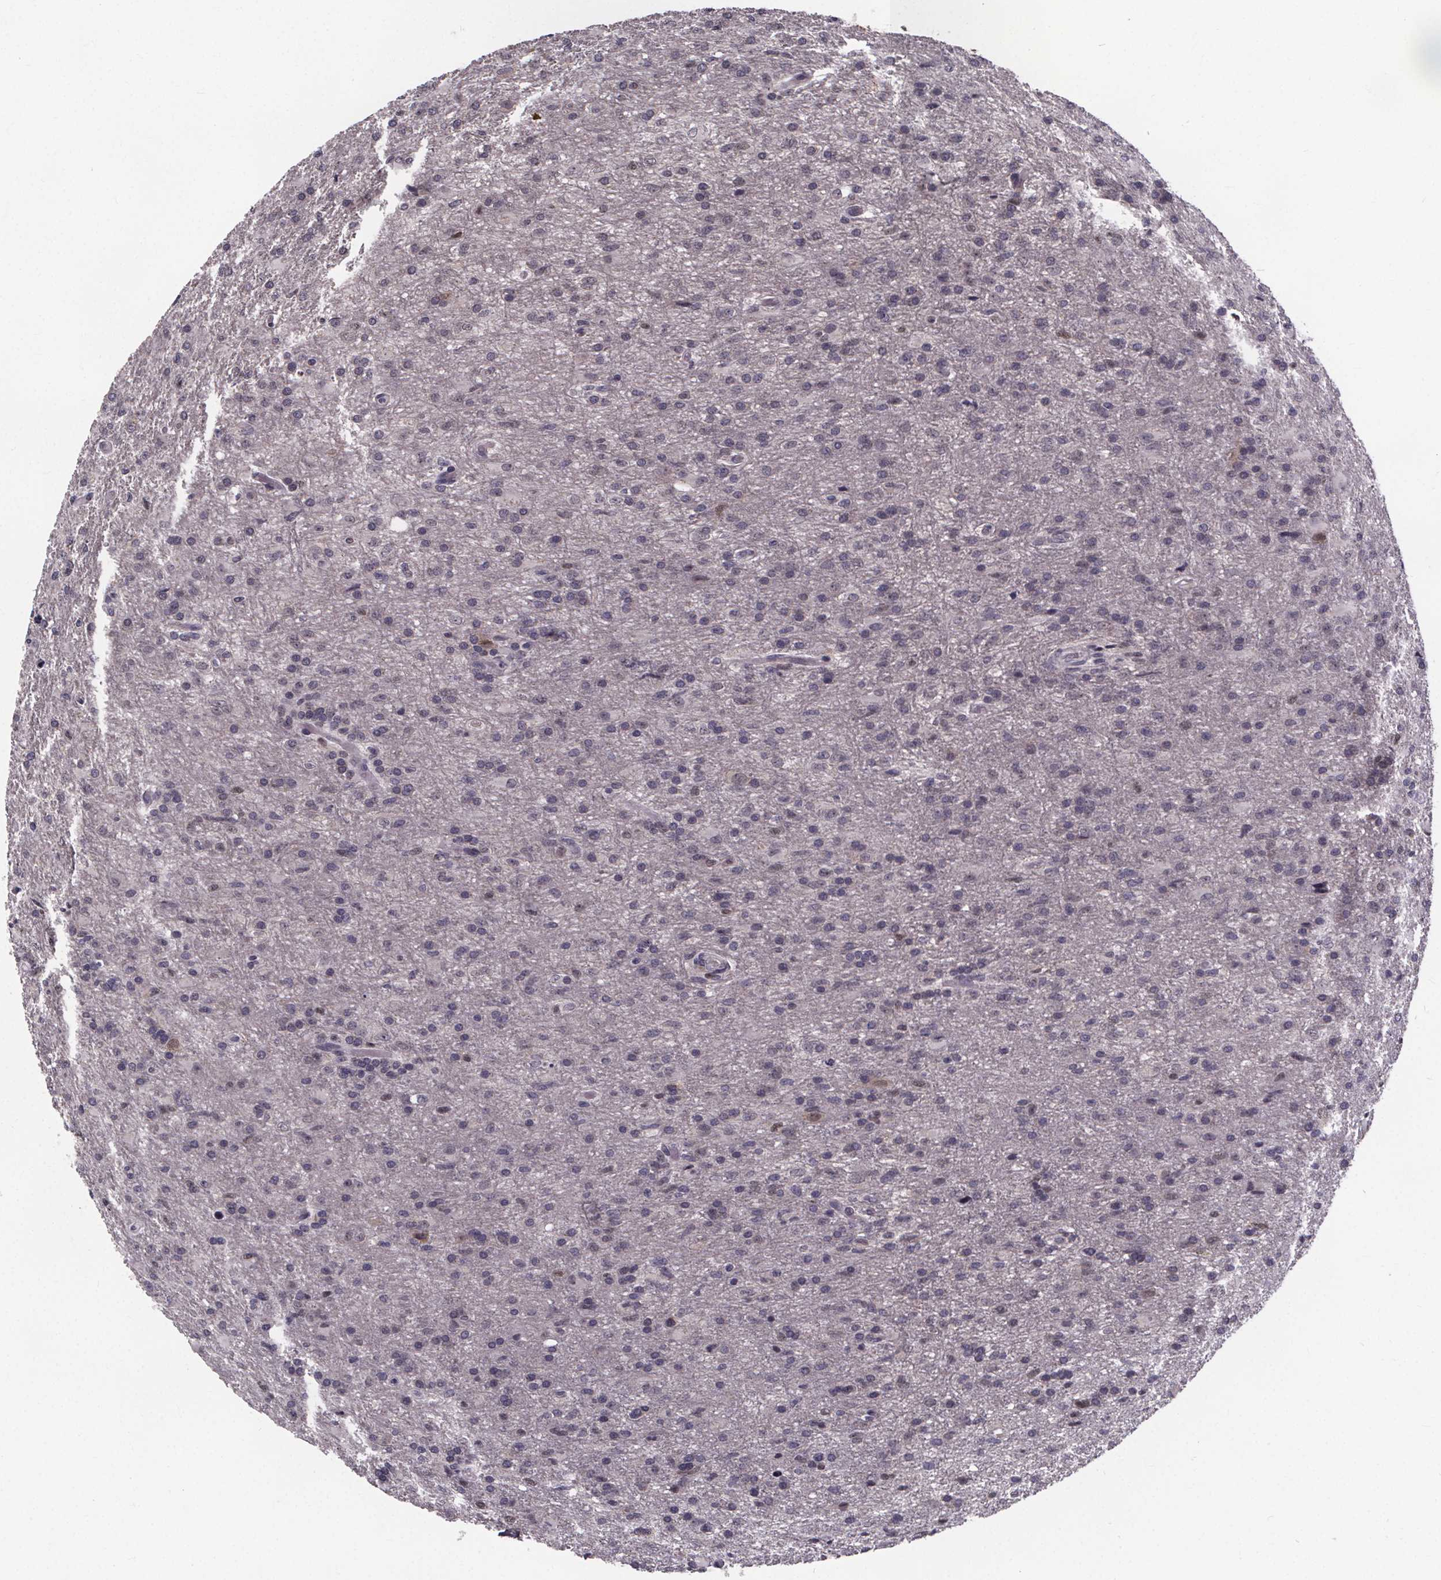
{"staining": {"intensity": "negative", "quantity": "none", "location": "none"}, "tissue": "glioma", "cell_type": "Tumor cells", "image_type": "cancer", "snomed": [{"axis": "morphology", "description": "Glioma, malignant, High grade"}, {"axis": "topography", "description": "Brain"}], "caption": "Tumor cells show no significant protein expression in glioma.", "gene": "FAM181B", "patient": {"sex": "male", "age": 68}}